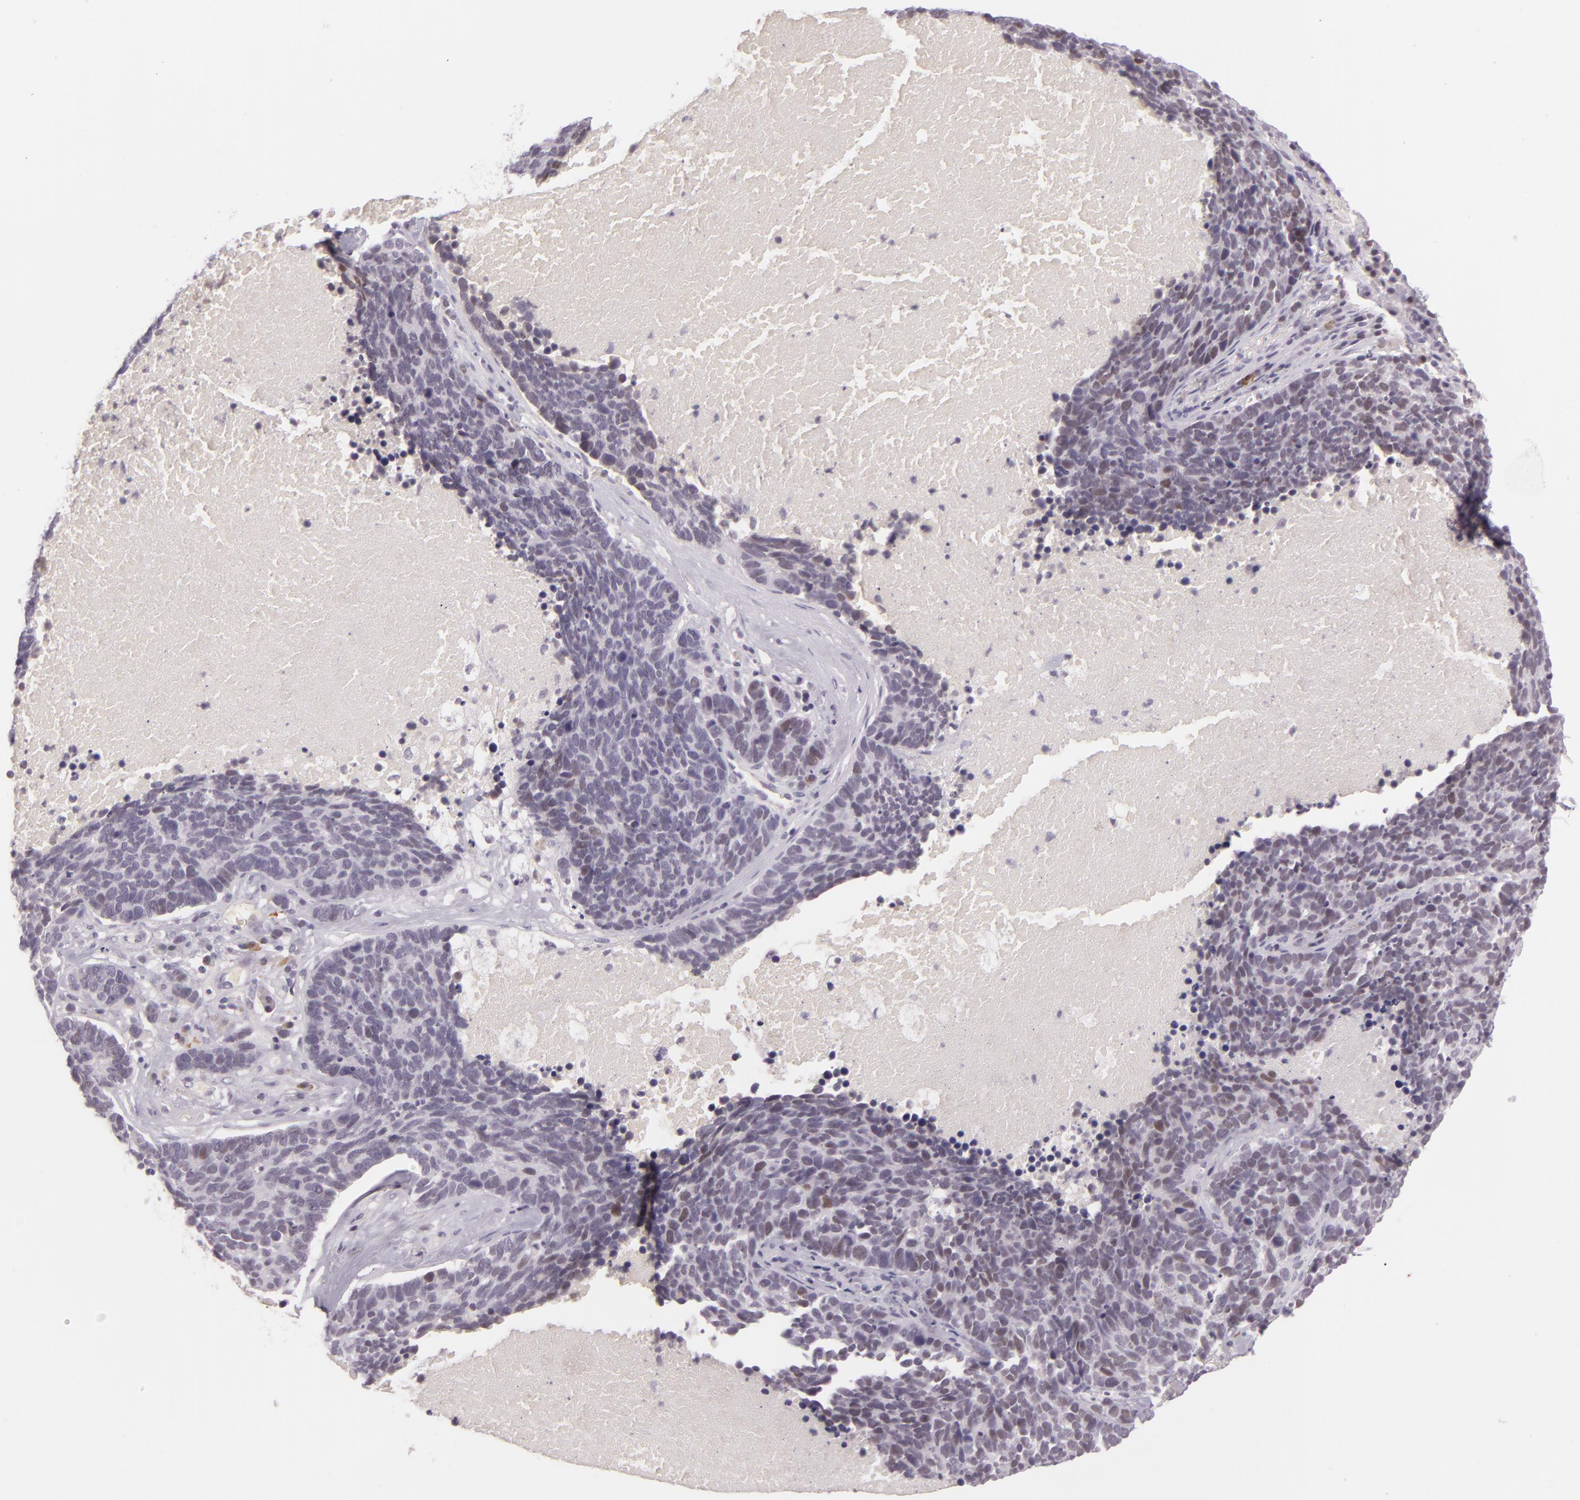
{"staining": {"intensity": "negative", "quantity": "none", "location": "none"}, "tissue": "lung cancer", "cell_type": "Tumor cells", "image_type": "cancer", "snomed": [{"axis": "morphology", "description": "Neoplasm, malignant, NOS"}, {"axis": "topography", "description": "Lung"}], "caption": "The histopathology image exhibits no significant expression in tumor cells of malignant neoplasm (lung). Nuclei are stained in blue.", "gene": "CHEK2", "patient": {"sex": "female", "age": 75}}